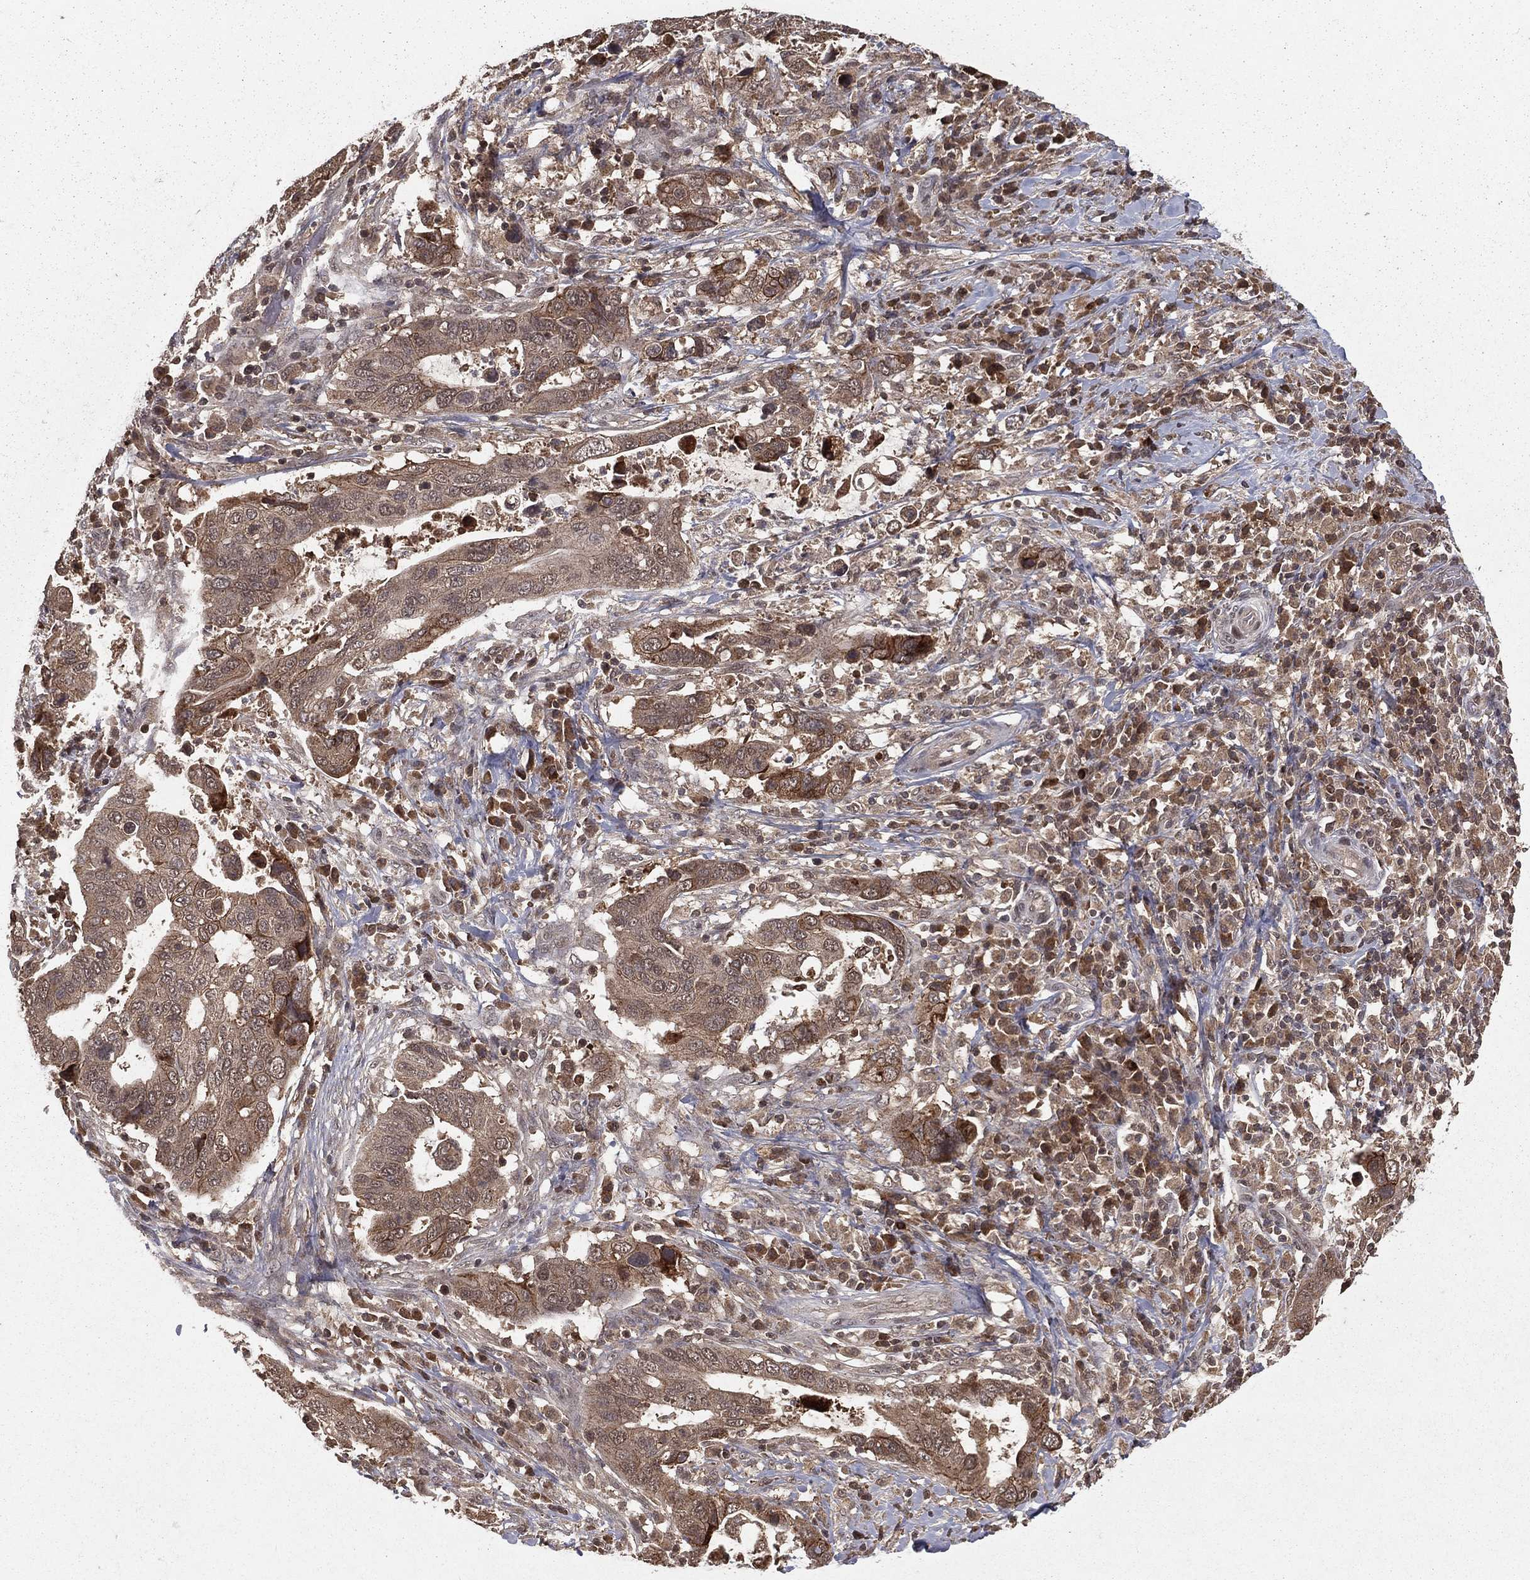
{"staining": {"intensity": "weak", "quantity": ">75%", "location": "cytoplasmic/membranous"}, "tissue": "stomach cancer", "cell_type": "Tumor cells", "image_type": "cancer", "snomed": [{"axis": "morphology", "description": "Adenocarcinoma, NOS"}, {"axis": "topography", "description": "Stomach"}], "caption": "DAB immunohistochemical staining of human stomach cancer (adenocarcinoma) exhibits weak cytoplasmic/membranous protein expression in about >75% of tumor cells. The staining was performed using DAB to visualize the protein expression in brown, while the nuclei were stained in blue with hematoxylin (Magnification: 20x).", "gene": "ZDHHC15", "patient": {"sex": "male", "age": 54}}